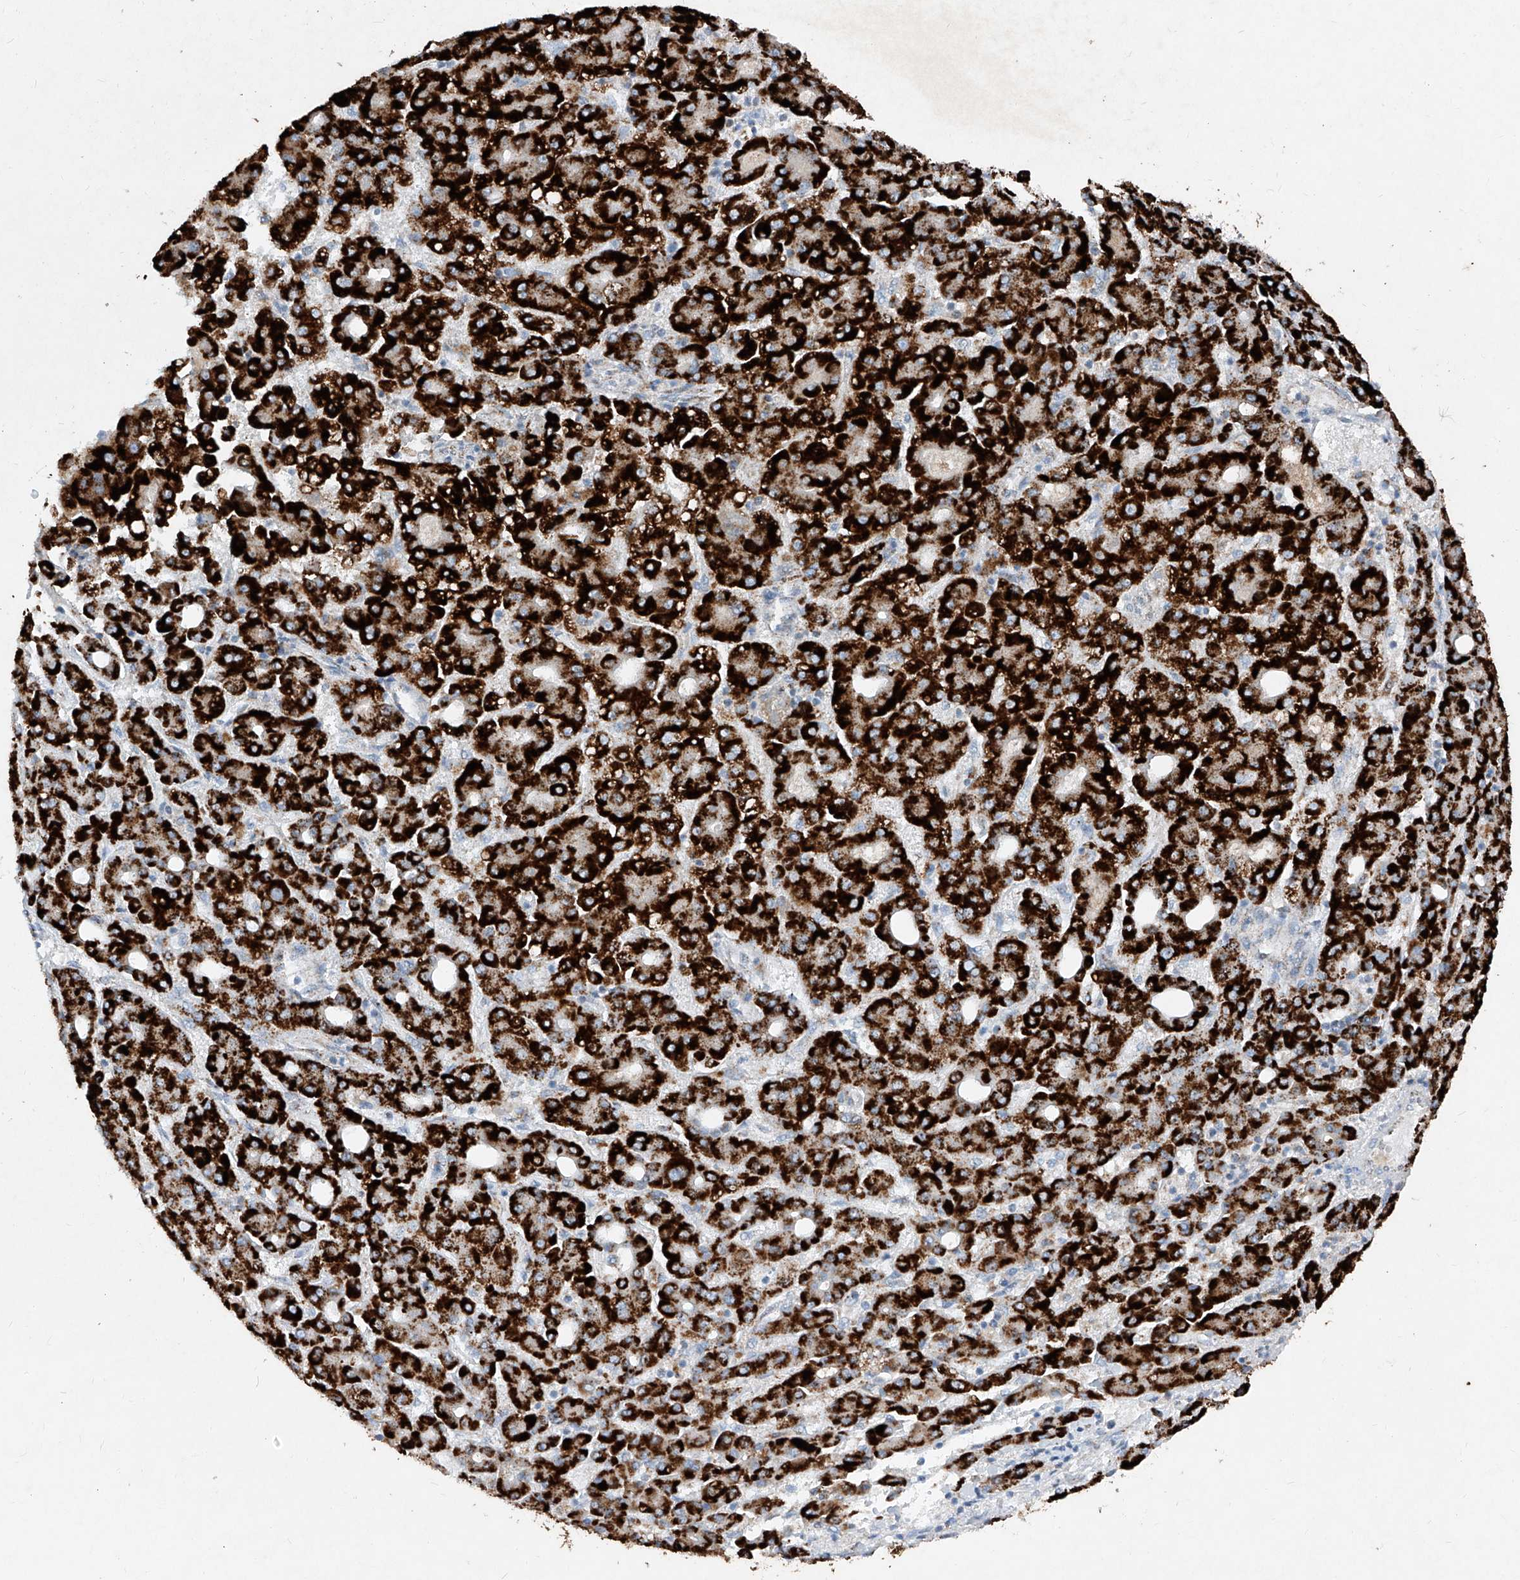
{"staining": {"intensity": "strong", "quantity": ">75%", "location": "cytoplasmic/membranous"}, "tissue": "liver cancer", "cell_type": "Tumor cells", "image_type": "cancer", "snomed": [{"axis": "morphology", "description": "Carcinoma, Hepatocellular, NOS"}, {"axis": "topography", "description": "Liver"}], "caption": "Brown immunohistochemical staining in human hepatocellular carcinoma (liver) displays strong cytoplasmic/membranous staining in approximately >75% of tumor cells.", "gene": "ABCD3", "patient": {"sex": "male", "age": 65}}